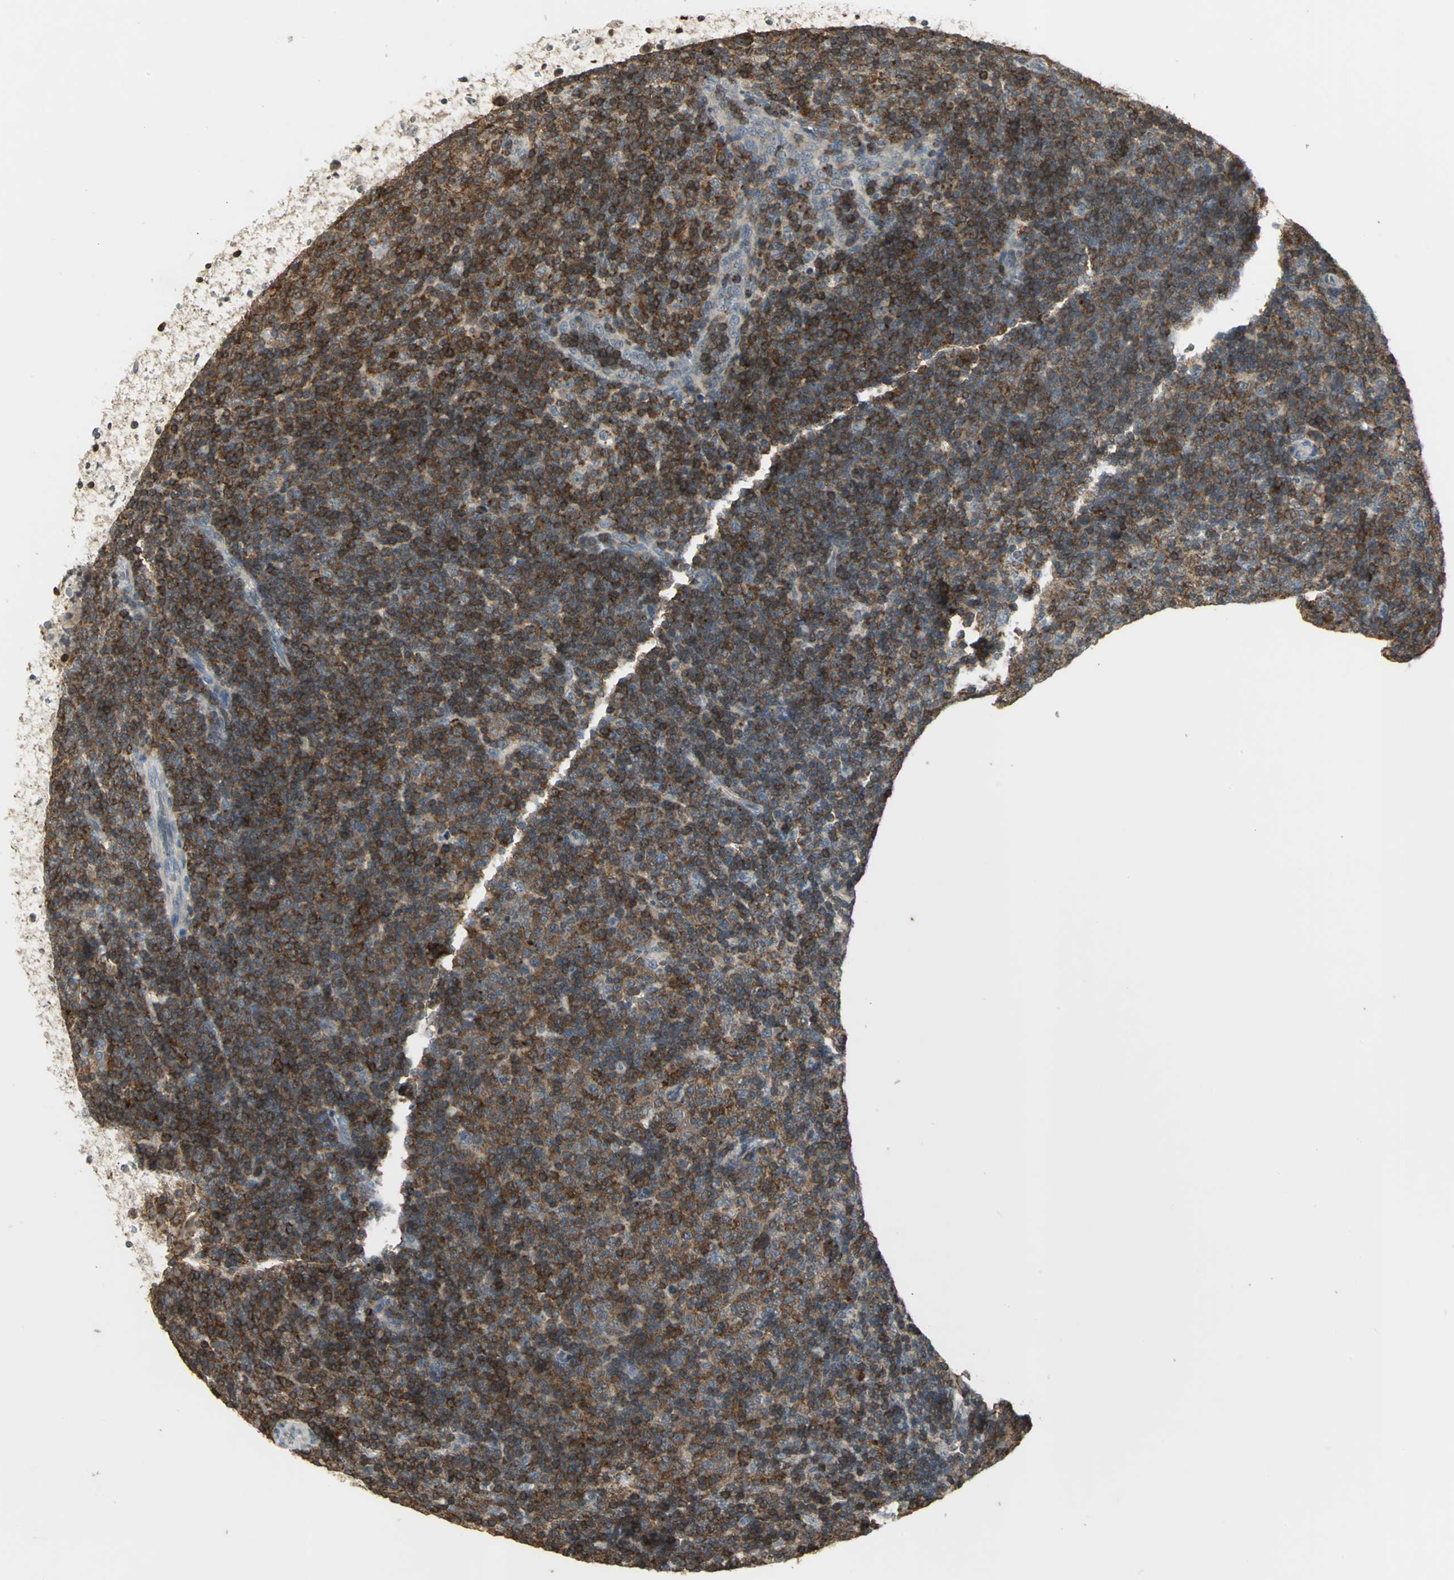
{"staining": {"intensity": "strong", "quantity": ">75%", "location": "cytoplasmic/membranous"}, "tissue": "lymphoma", "cell_type": "Tumor cells", "image_type": "cancer", "snomed": [{"axis": "morphology", "description": "Malignant lymphoma, non-Hodgkin's type, Low grade"}, {"axis": "topography", "description": "Lymph node"}], "caption": "Immunohistochemistry (IHC) micrograph of neoplastic tissue: human lymphoma stained using immunohistochemistry exhibits high levels of strong protein expression localized specifically in the cytoplasmic/membranous of tumor cells, appearing as a cytoplasmic/membranous brown color.", "gene": "IL16", "patient": {"sex": "male", "age": 70}}